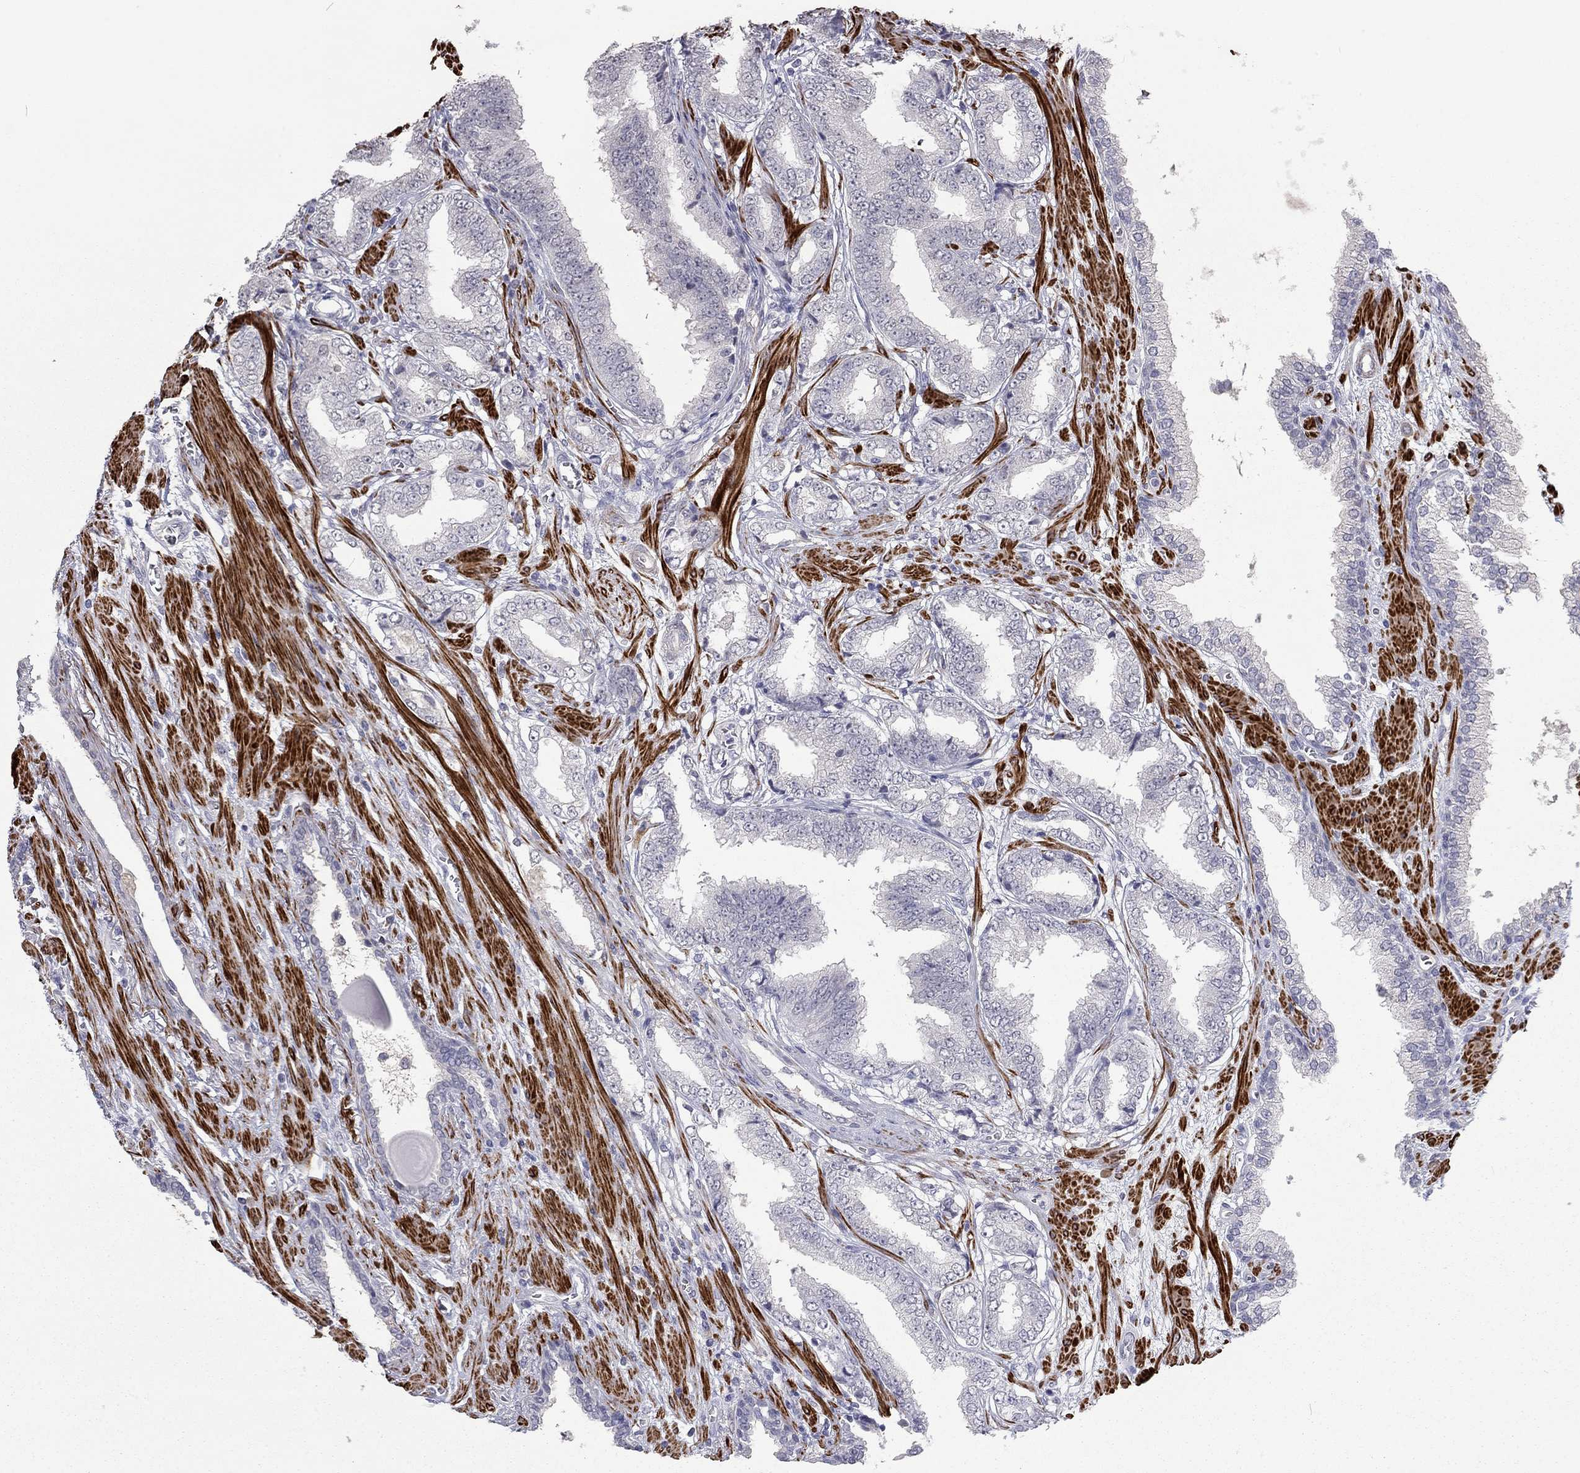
{"staining": {"intensity": "negative", "quantity": "none", "location": "none"}, "tissue": "prostate cancer", "cell_type": "Tumor cells", "image_type": "cancer", "snomed": [{"axis": "morphology", "description": "Adenocarcinoma, Low grade"}, {"axis": "topography", "description": "Prostate"}], "caption": "DAB (3,3'-diaminobenzidine) immunohistochemical staining of adenocarcinoma (low-grade) (prostate) demonstrates no significant positivity in tumor cells.", "gene": "IP6K3", "patient": {"sex": "male", "age": 69}}